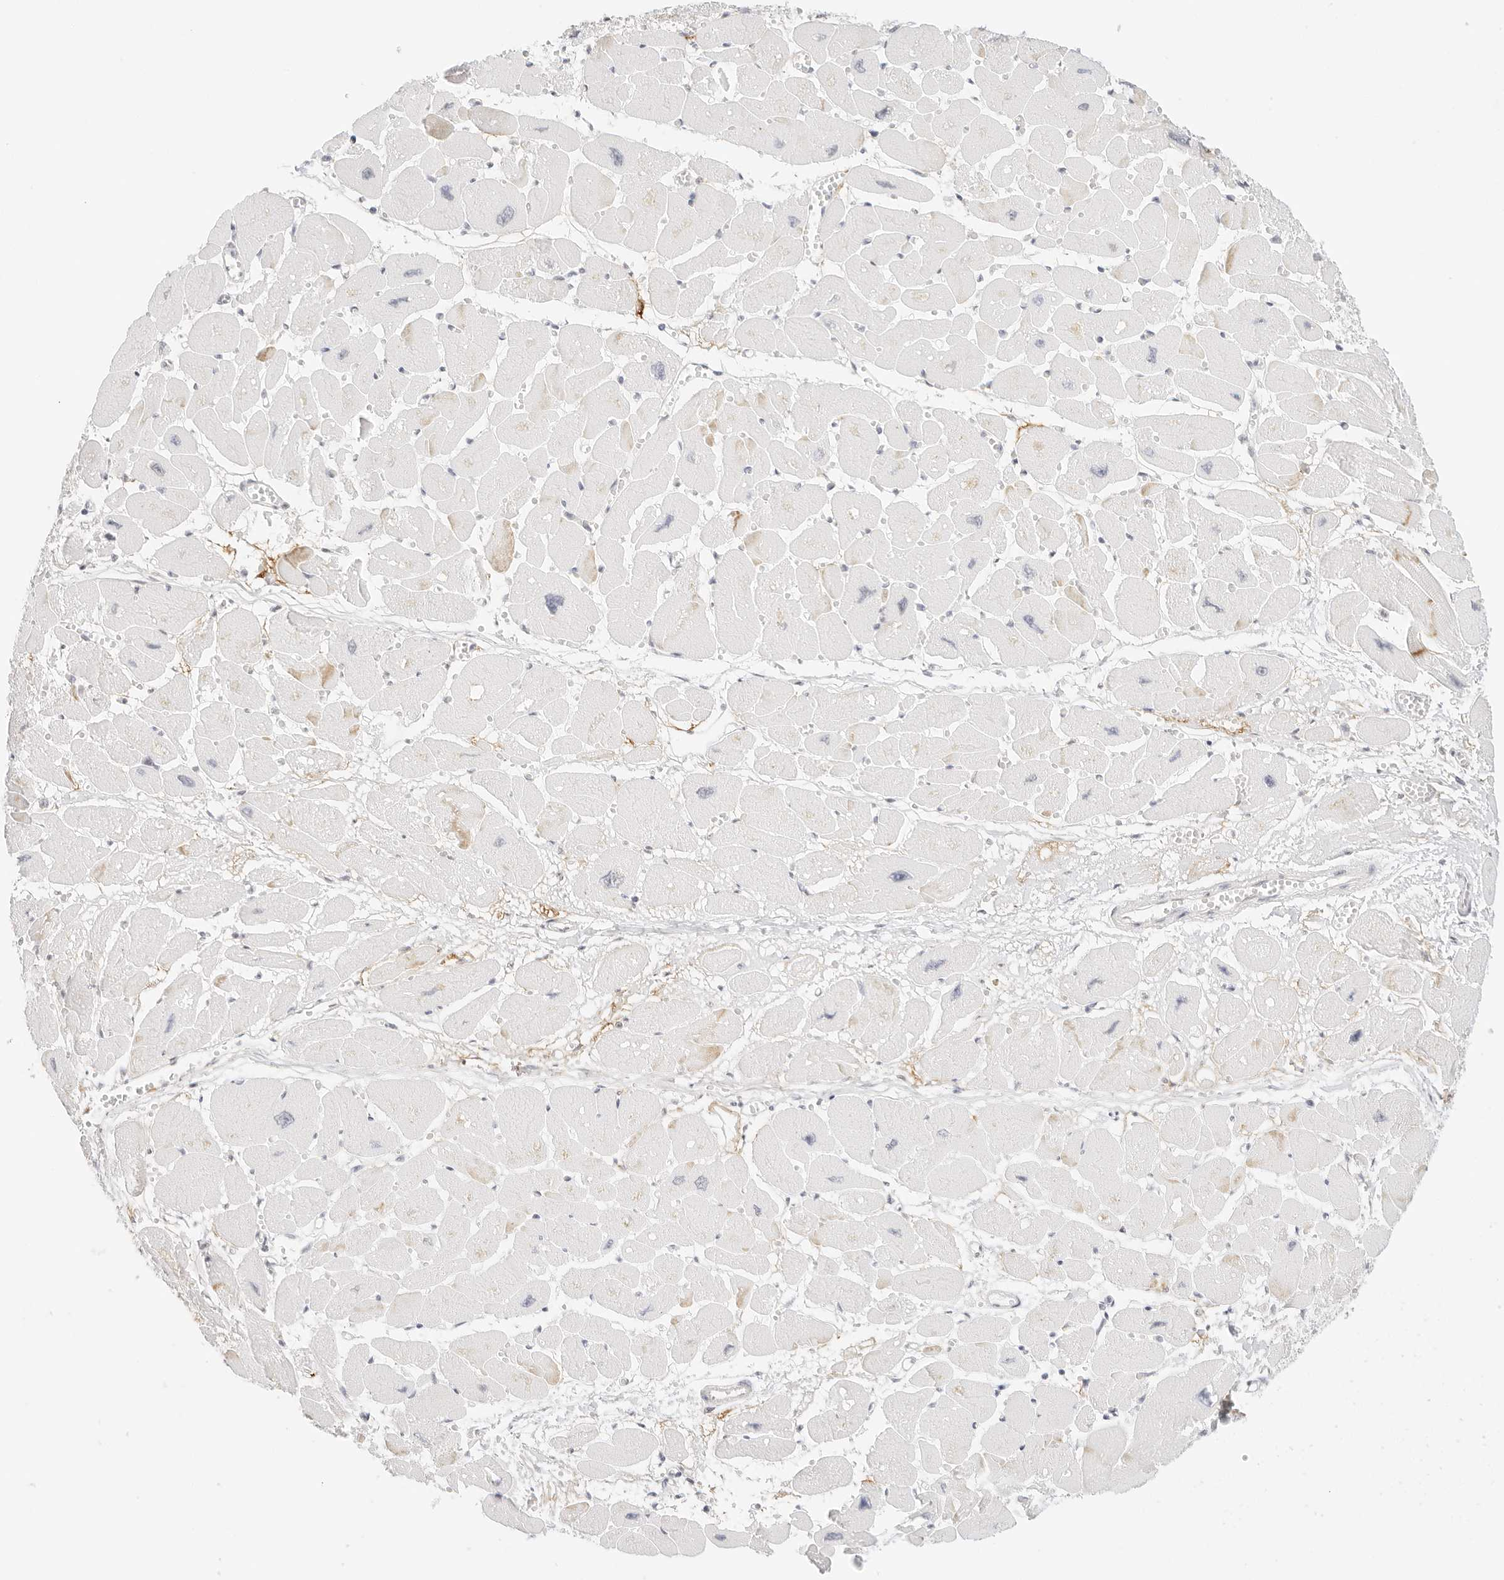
{"staining": {"intensity": "moderate", "quantity": "25%-75%", "location": "cytoplasmic/membranous"}, "tissue": "heart muscle", "cell_type": "Cardiomyocytes", "image_type": "normal", "snomed": [{"axis": "morphology", "description": "Normal tissue, NOS"}, {"axis": "topography", "description": "Heart"}], "caption": "Brown immunohistochemical staining in normal human heart muscle shows moderate cytoplasmic/membranous positivity in about 25%-75% of cardiomyocytes. (Brightfield microscopy of DAB IHC at high magnification).", "gene": "FBLN5", "patient": {"sex": "female", "age": 54}}